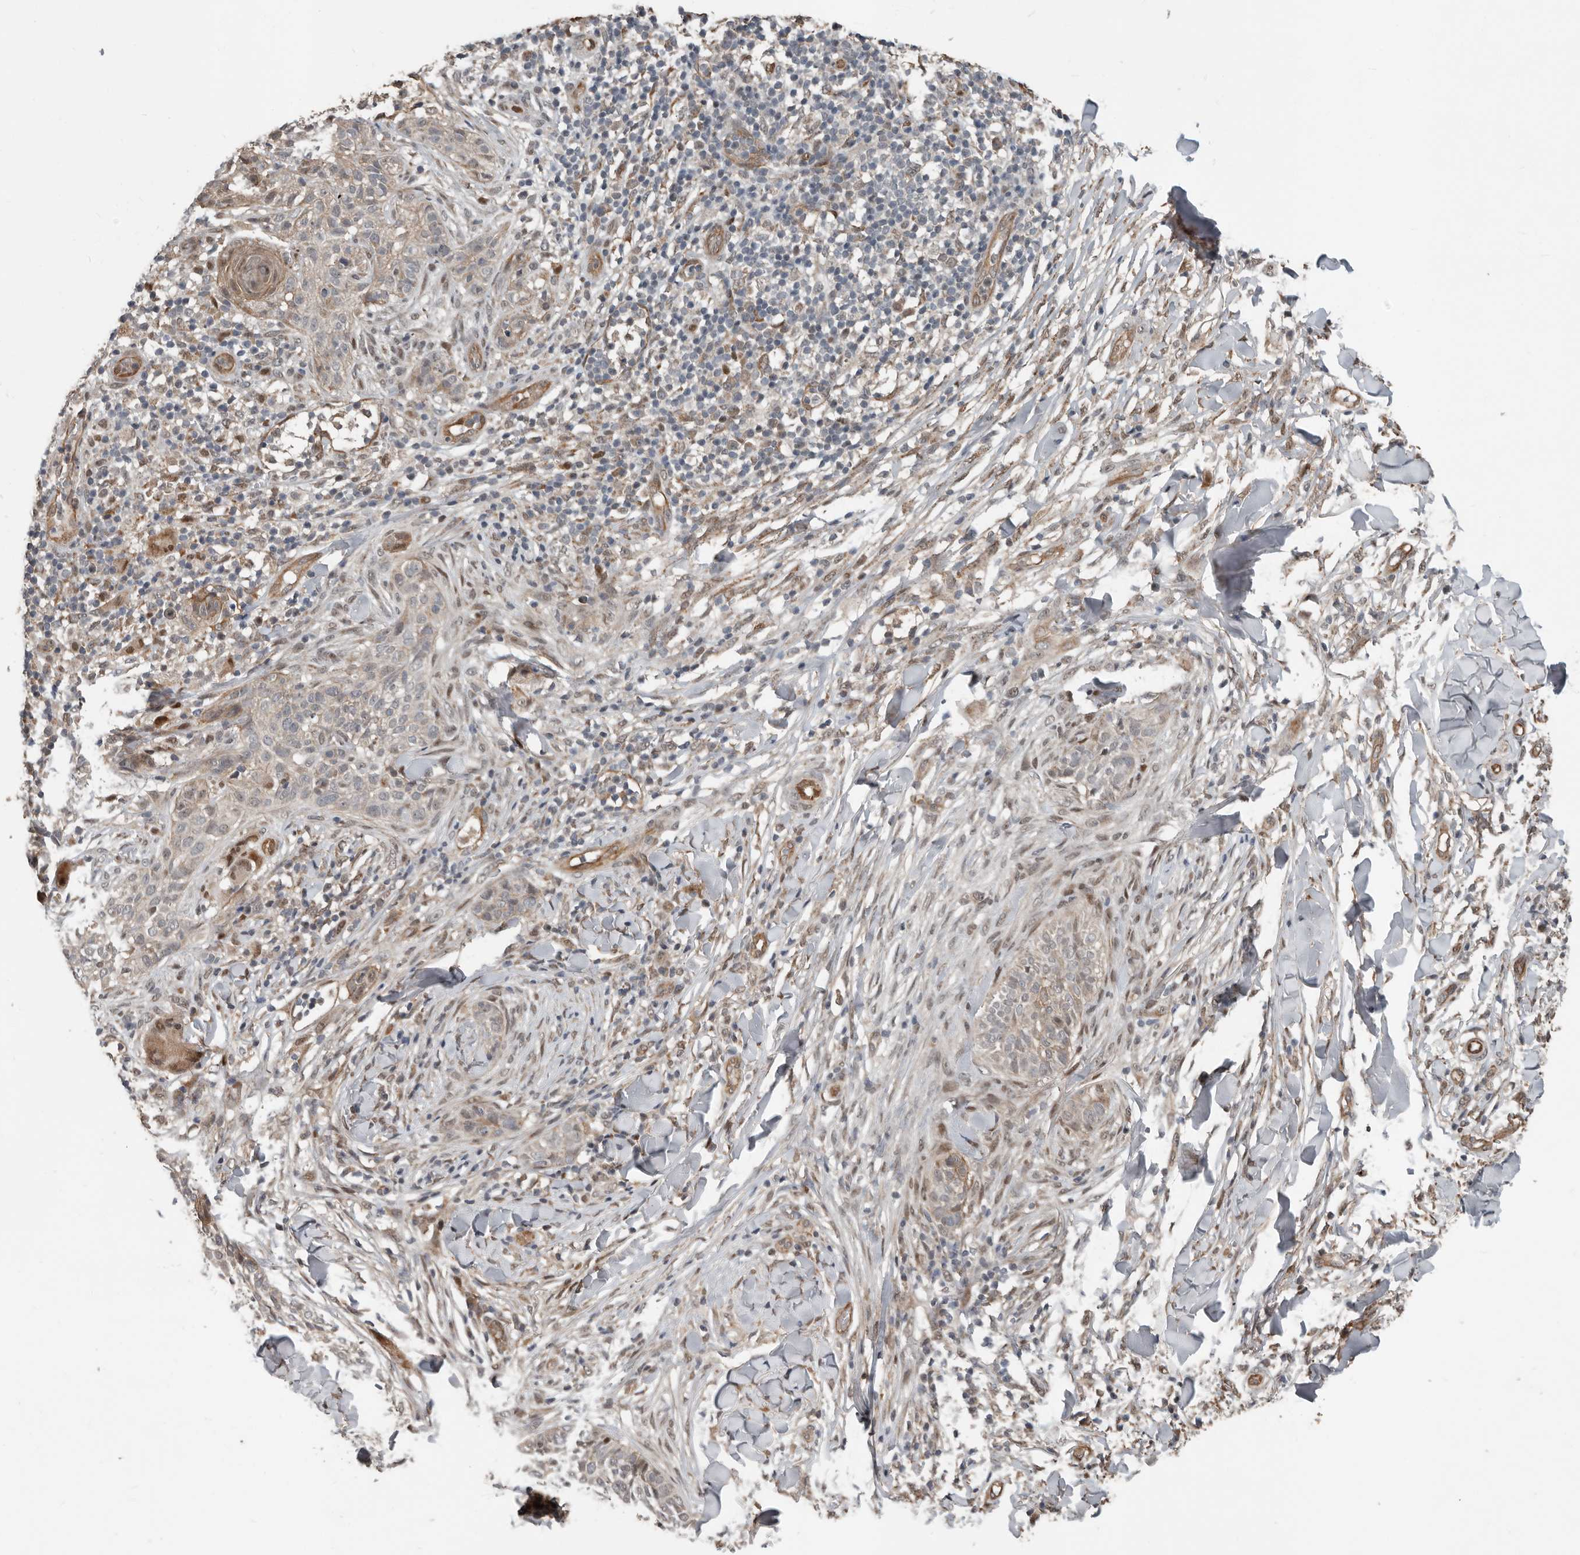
{"staining": {"intensity": "moderate", "quantity": "<25%", "location": "cytoplasmic/membranous,nuclear"}, "tissue": "skin cancer", "cell_type": "Tumor cells", "image_type": "cancer", "snomed": [{"axis": "morphology", "description": "Normal tissue, NOS"}, {"axis": "morphology", "description": "Basal cell carcinoma"}, {"axis": "topography", "description": "Skin"}], "caption": "Human skin cancer (basal cell carcinoma) stained with a brown dye exhibits moderate cytoplasmic/membranous and nuclear positive expression in approximately <25% of tumor cells.", "gene": "YOD1", "patient": {"sex": "male", "age": 67}}